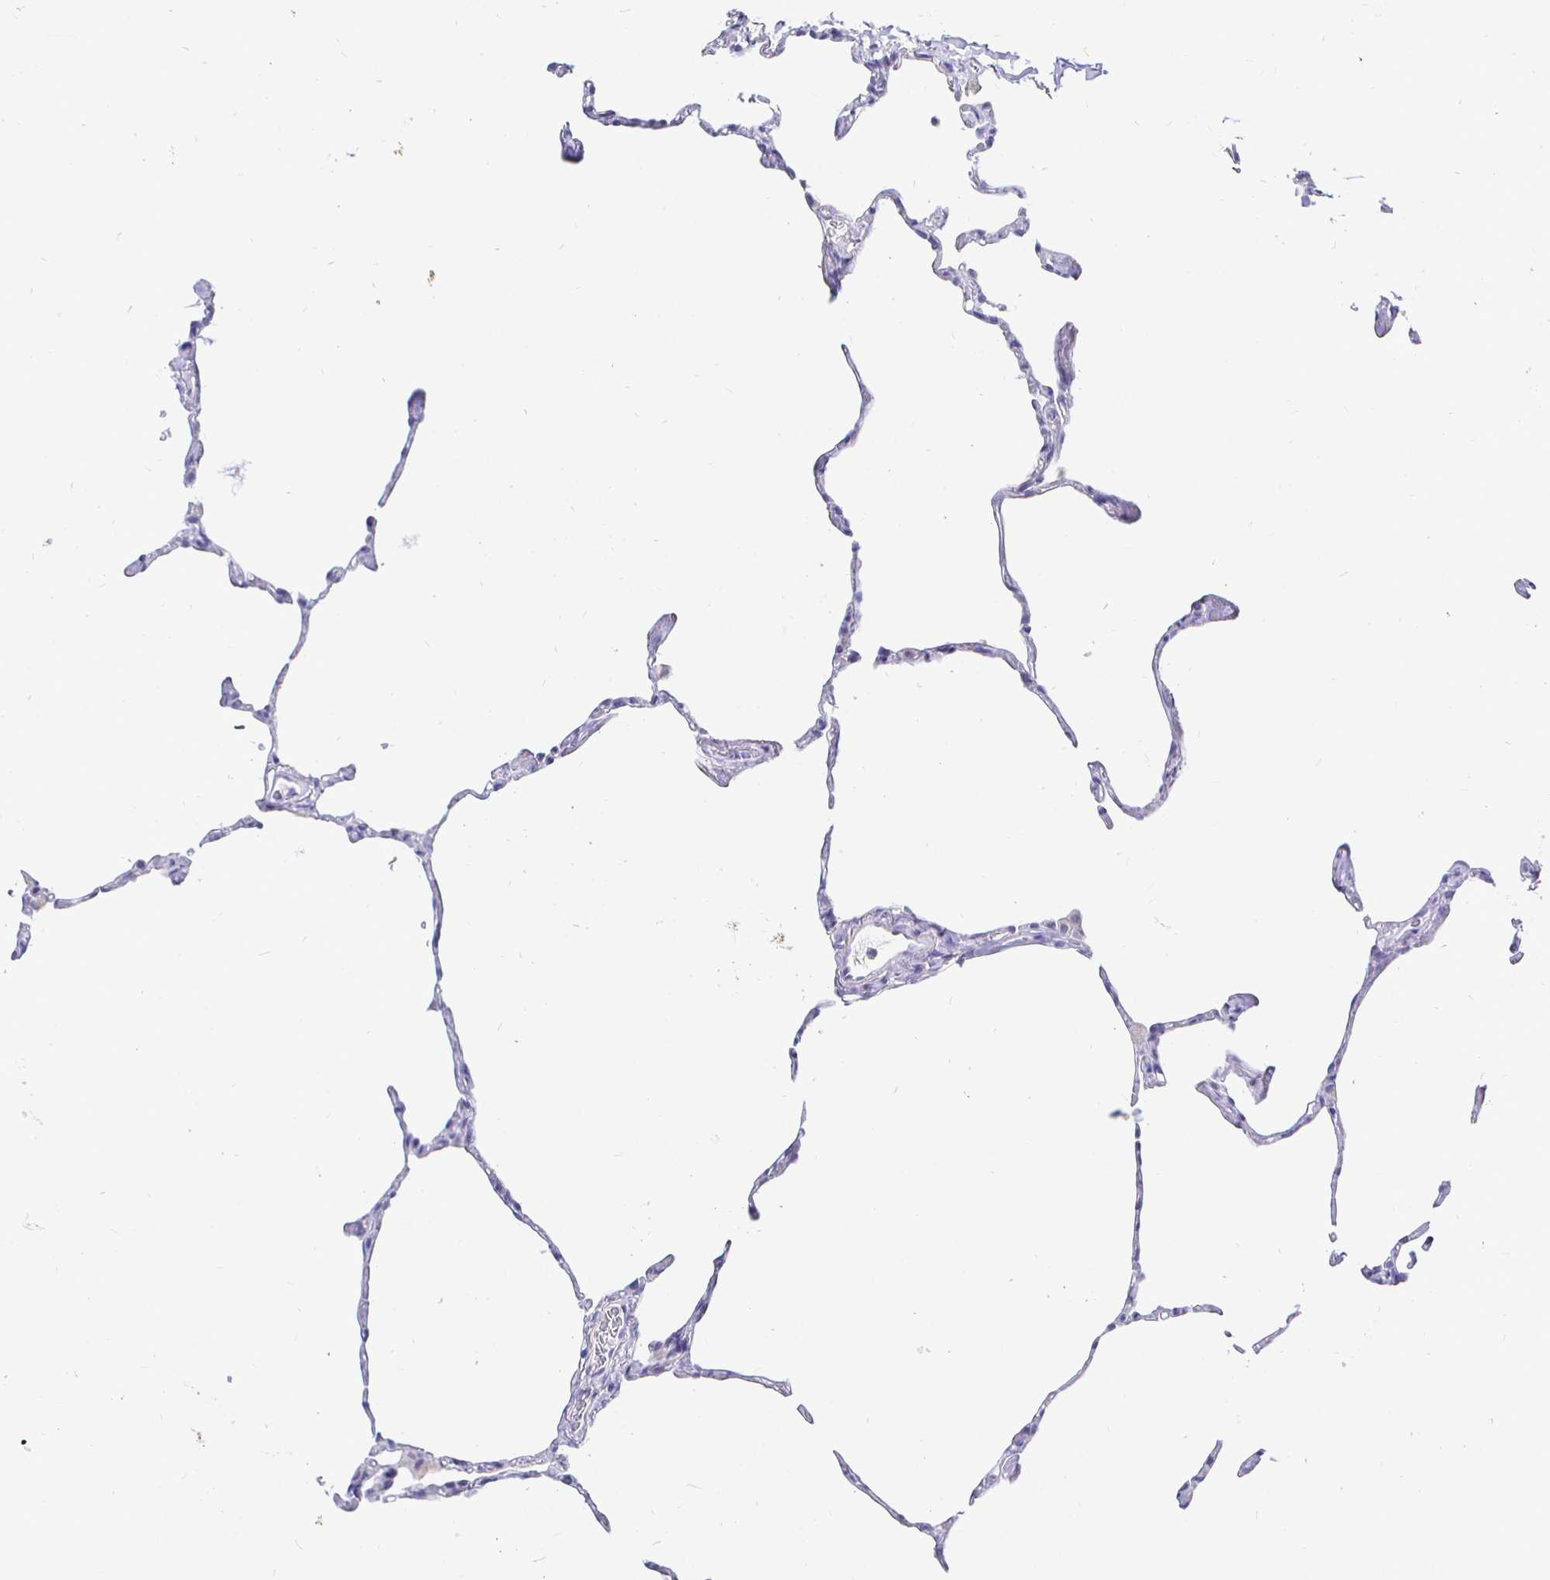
{"staining": {"intensity": "negative", "quantity": "none", "location": "none"}, "tissue": "lung", "cell_type": "Alveolar cells", "image_type": "normal", "snomed": [{"axis": "morphology", "description": "Normal tissue, NOS"}, {"axis": "topography", "description": "Lung"}], "caption": "Immunohistochemistry (IHC) histopathology image of unremarkable human lung stained for a protein (brown), which demonstrates no expression in alveolar cells. The staining was performed using DAB (3,3'-diaminobenzidine) to visualize the protein expression in brown, while the nuclei were stained in blue with hematoxylin (Magnification: 20x).", "gene": "CR2", "patient": {"sex": "male", "age": 65}}